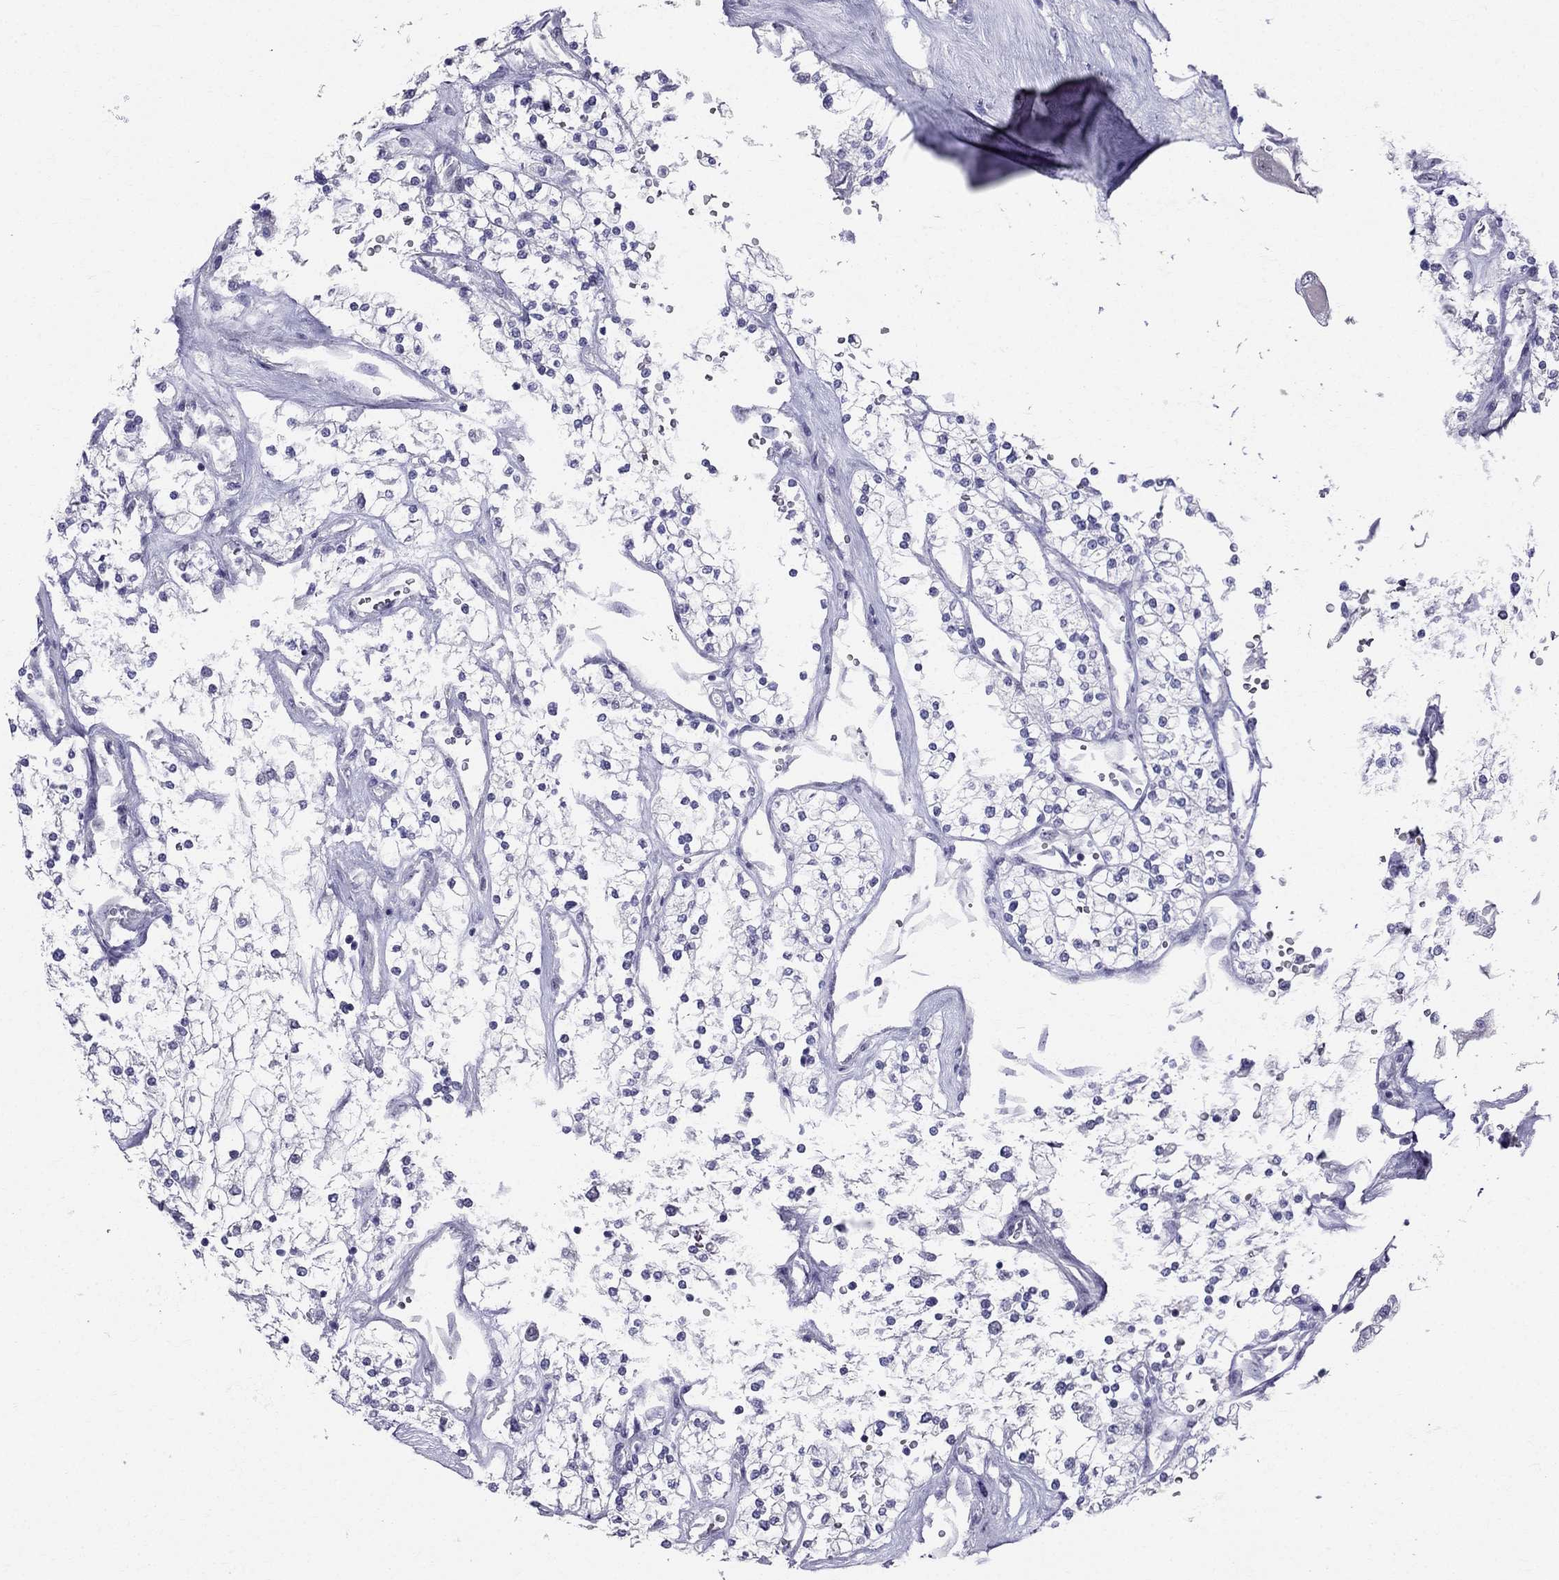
{"staining": {"intensity": "negative", "quantity": "none", "location": "none"}, "tissue": "renal cancer", "cell_type": "Tumor cells", "image_type": "cancer", "snomed": [{"axis": "morphology", "description": "Adenocarcinoma, NOS"}, {"axis": "topography", "description": "Kidney"}], "caption": "This micrograph is of renal cancer stained with IHC to label a protein in brown with the nuclei are counter-stained blue. There is no positivity in tumor cells.", "gene": "BAG5", "patient": {"sex": "male", "age": 80}}